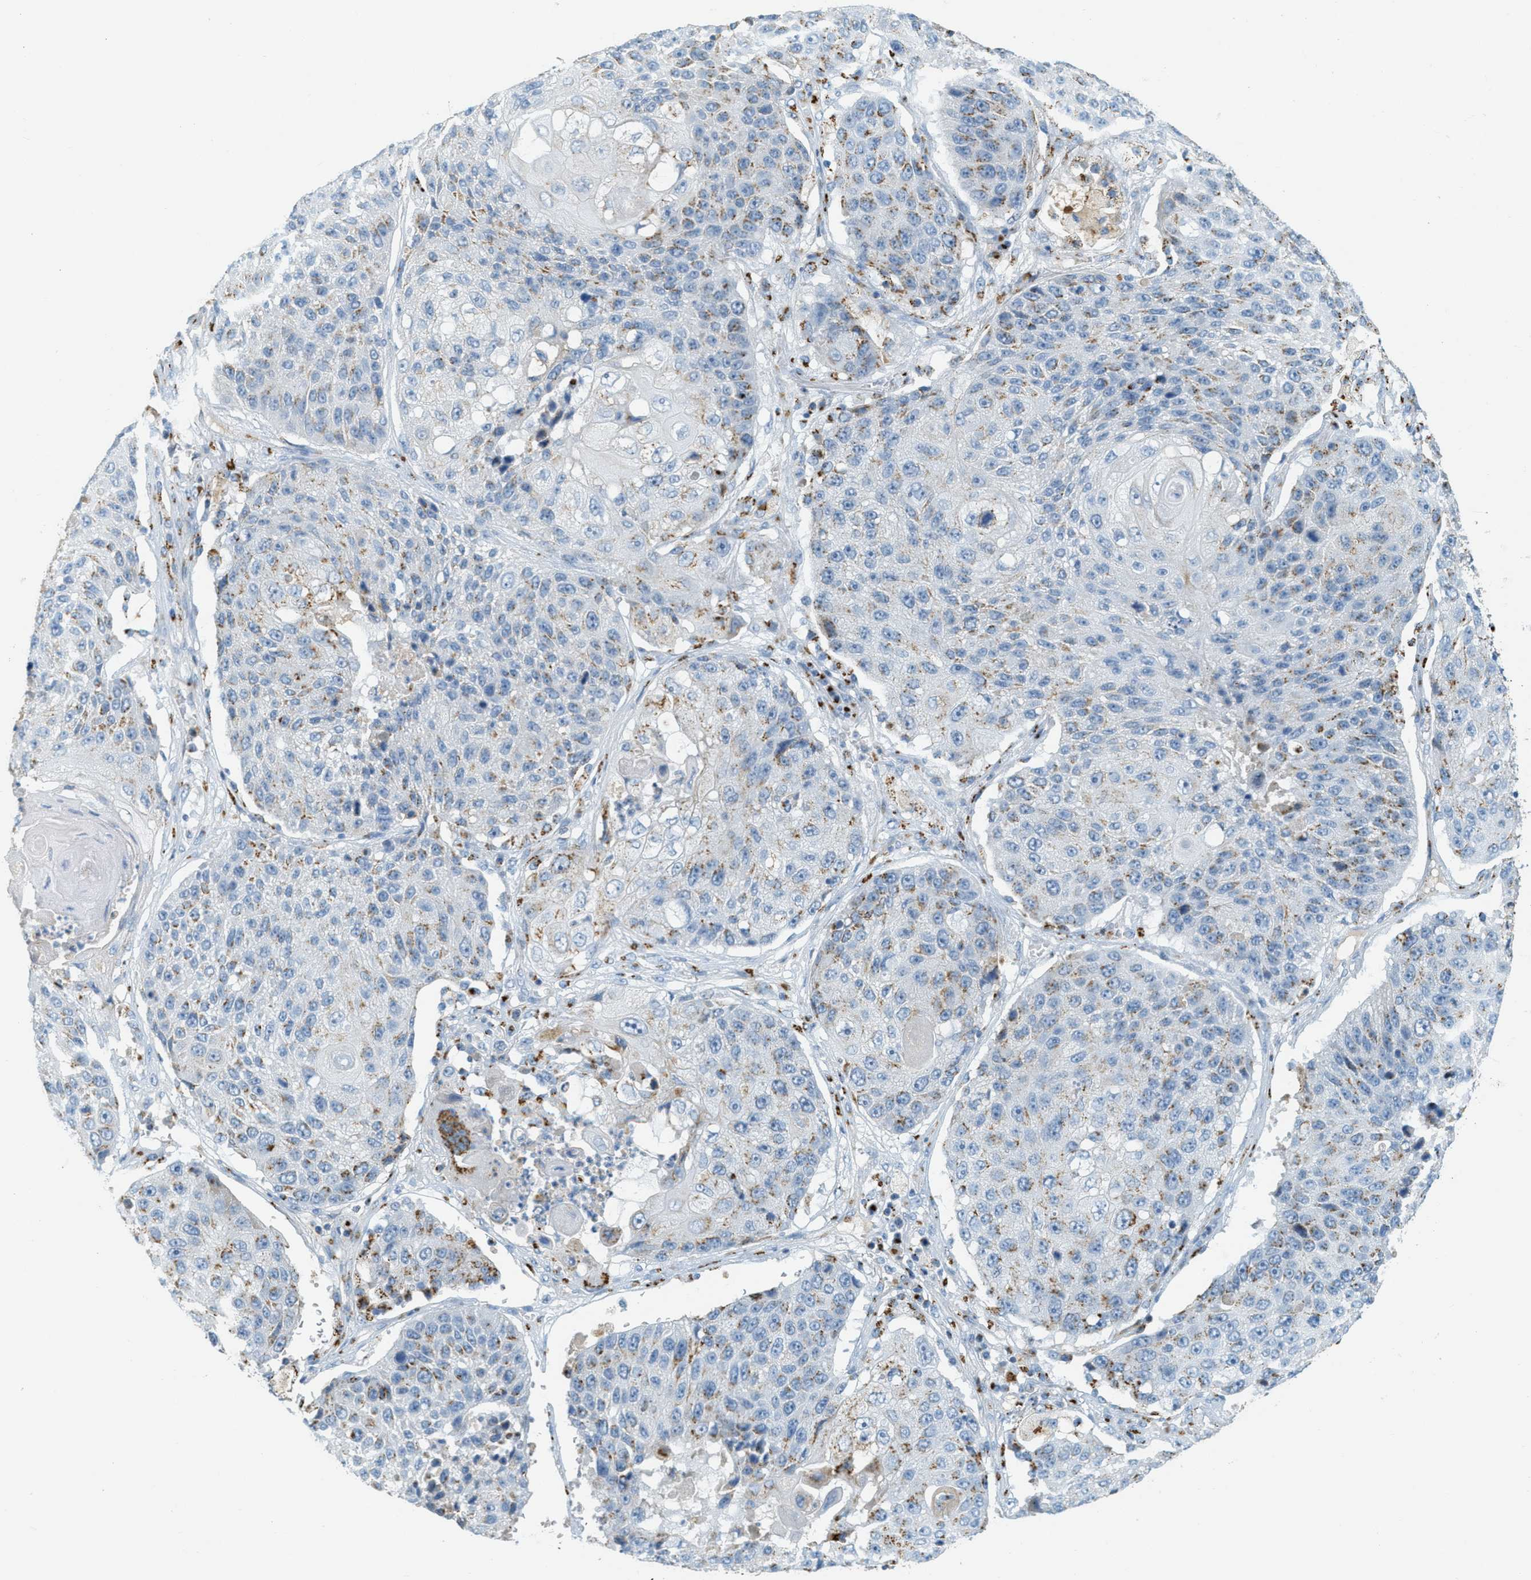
{"staining": {"intensity": "moderate", "quantity": "<25%", "location": "cytoplasmic/membranous"}, "tissue": "lung cancer", "cell_type": "Tumor cells", "image_type": "cancer", "snomed": [{"axis": "morphology", "description": "Squamous cell carcinoma, NOS"}, {"axis": "topography", "description": "Lung"}], "caption": "IHC (DAB (3,3'-diaminobenzidine)) staining of squamous cell carcinoma (lung) reveals moderate cytoplasmic/membranous protein expression in about <25% of tumor cells. (brown staining indicates protein expression, while blue staining denotes nuclei).", "gene": "ENTPD4", "patient": {"sex": "male", "age": 61}}